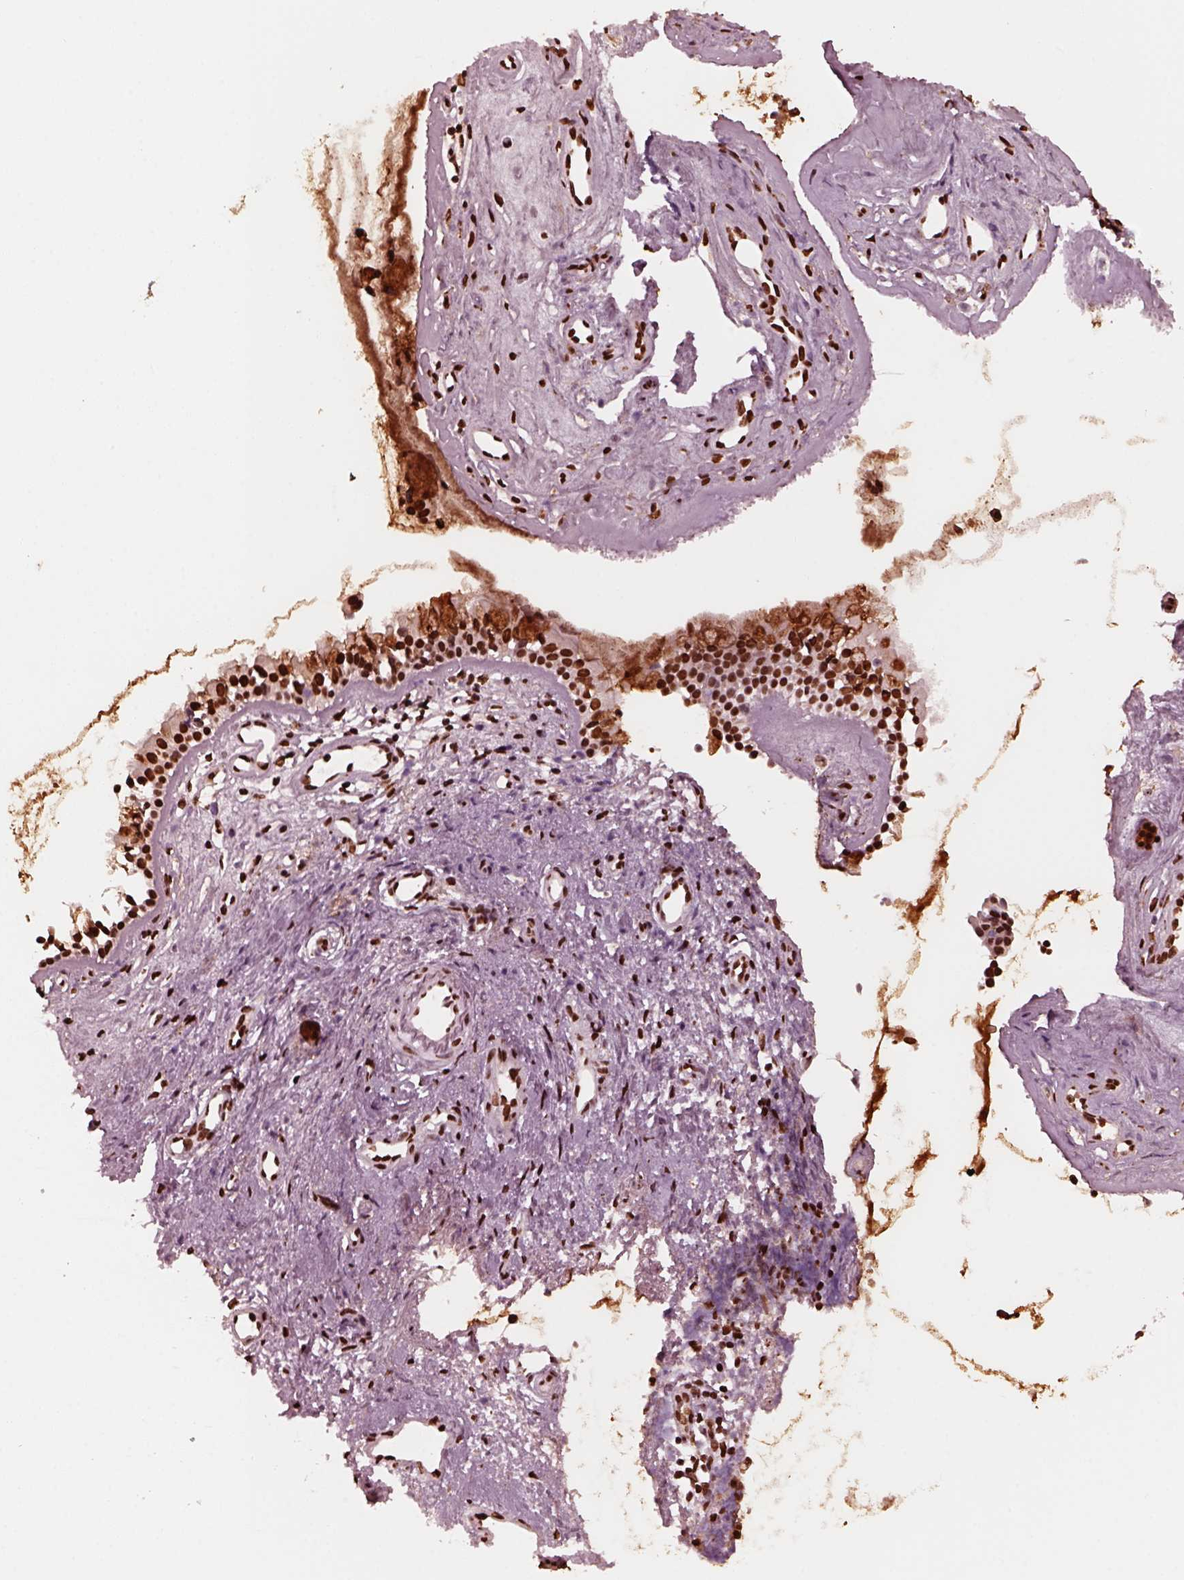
{"staining": {"intensity": "strong", "quantity": ">75%", "location": "nuclear"}, "tissue": "nasopharynx", "cell_type": "Respiratory epithelial cells", "image_type": "normal", "snomed": [{"axis": "morphology", "description": "Normal tissue, NOS"}, {"axis": "topography", "description": "Nasopharynx"}], "caption": "This histopathology image displays immunohistochemistry staining of normal nasopharynx, with high strong nuclear expression in about >75% of respiratory epithelial cells.", "gene": "NSD1", "patient": {"sex": "female", "age": 52}}